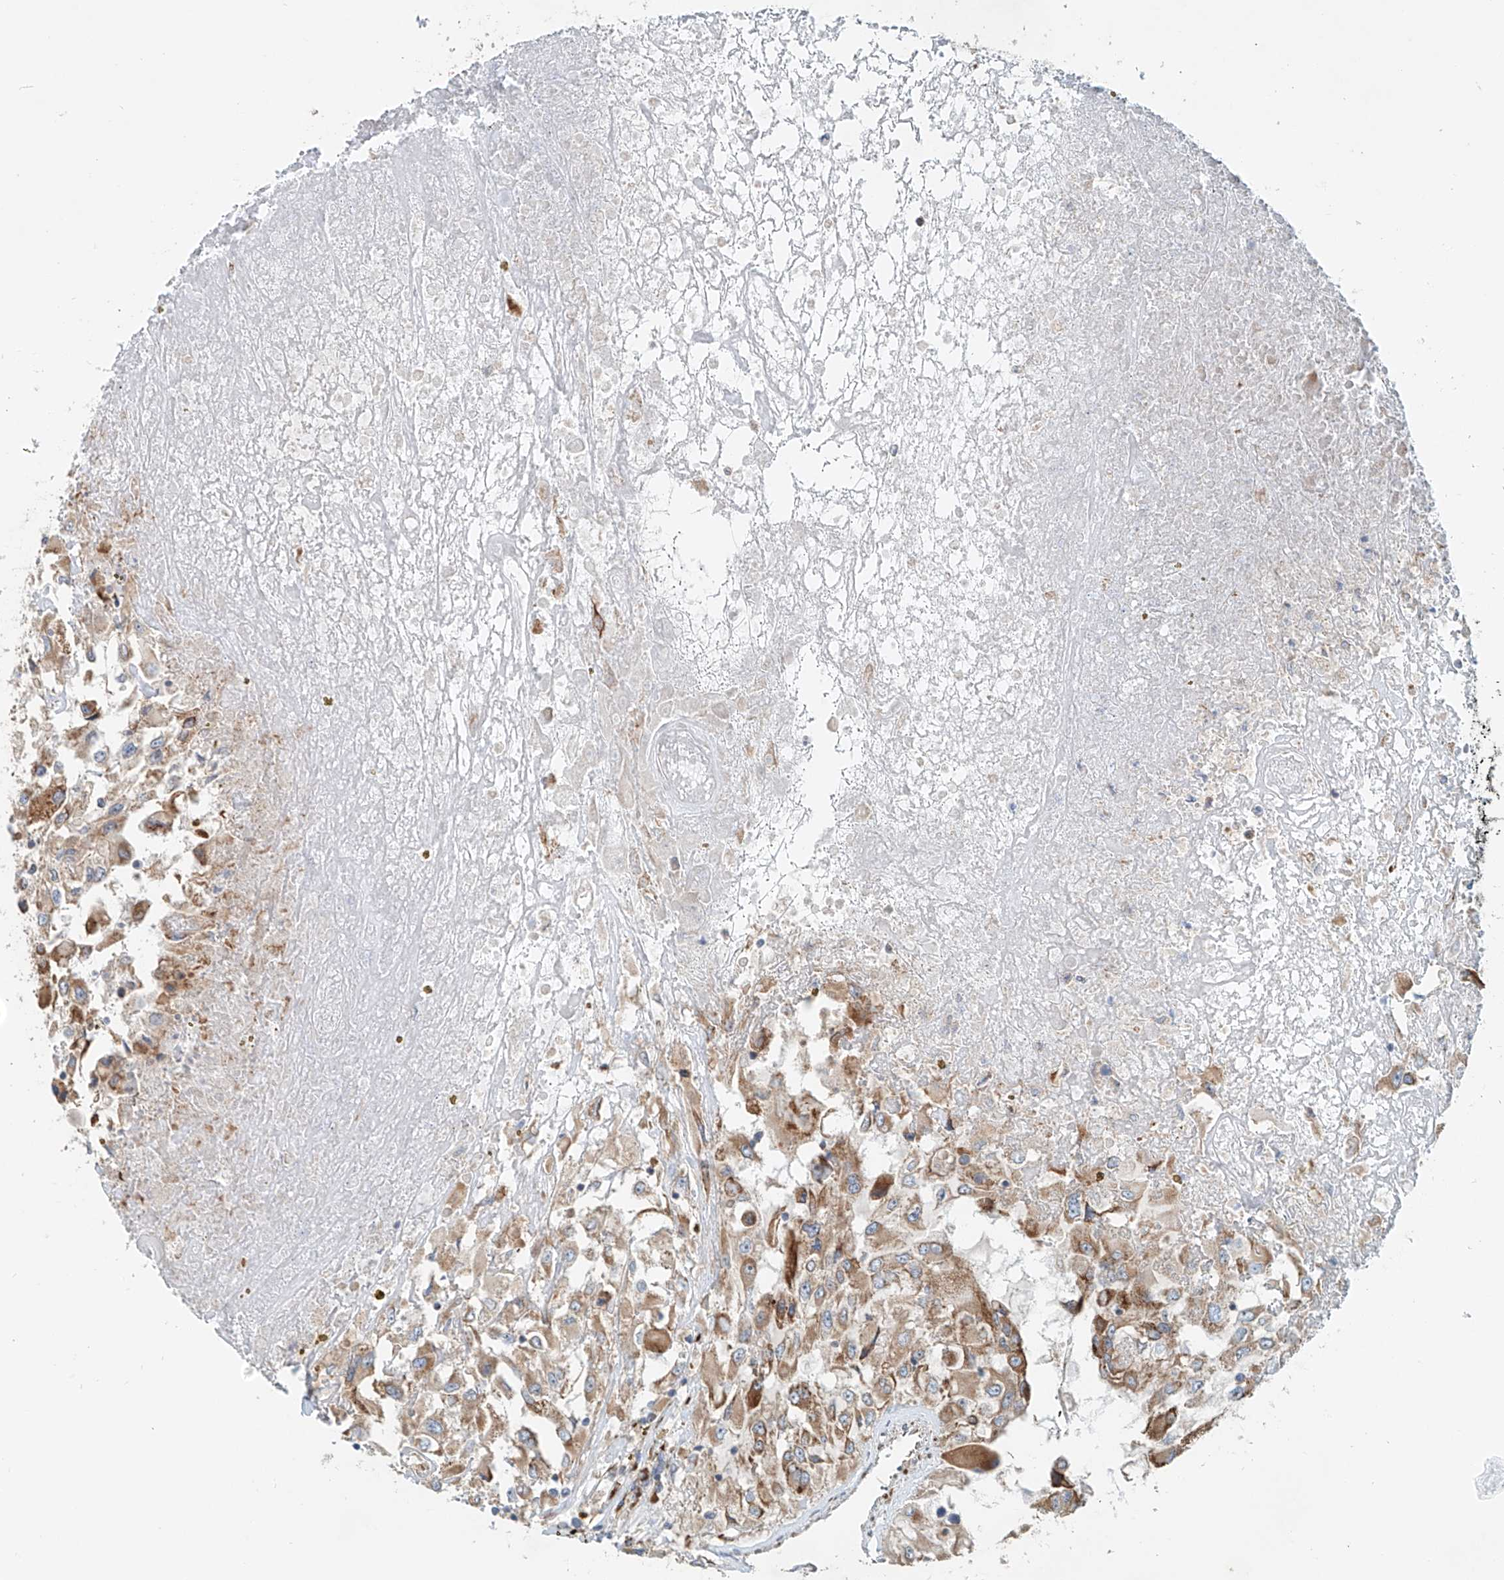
{"staining": {"intensity": "moderate", "quantity": "25%-75%", "location": "cytoplasmic/membranous"}, "tissue": "renal cancer", "cell_type": "Tumor cells", "image_type": "cancer", "snomed": [{"axis": "morphology", "description": "Adenocarcinoma, NOS"}, {"axis": "topography", "description": "Kidney"}], "caption": "Renal adenocarcinoma tissue displays moderate cytoplasmic/membranous staining in approximately 25%-75% of tumor cells, visualized by immunohistochemistry.", "gene": "SNAP29", "patient": {"sex": "female", "age": 52}}